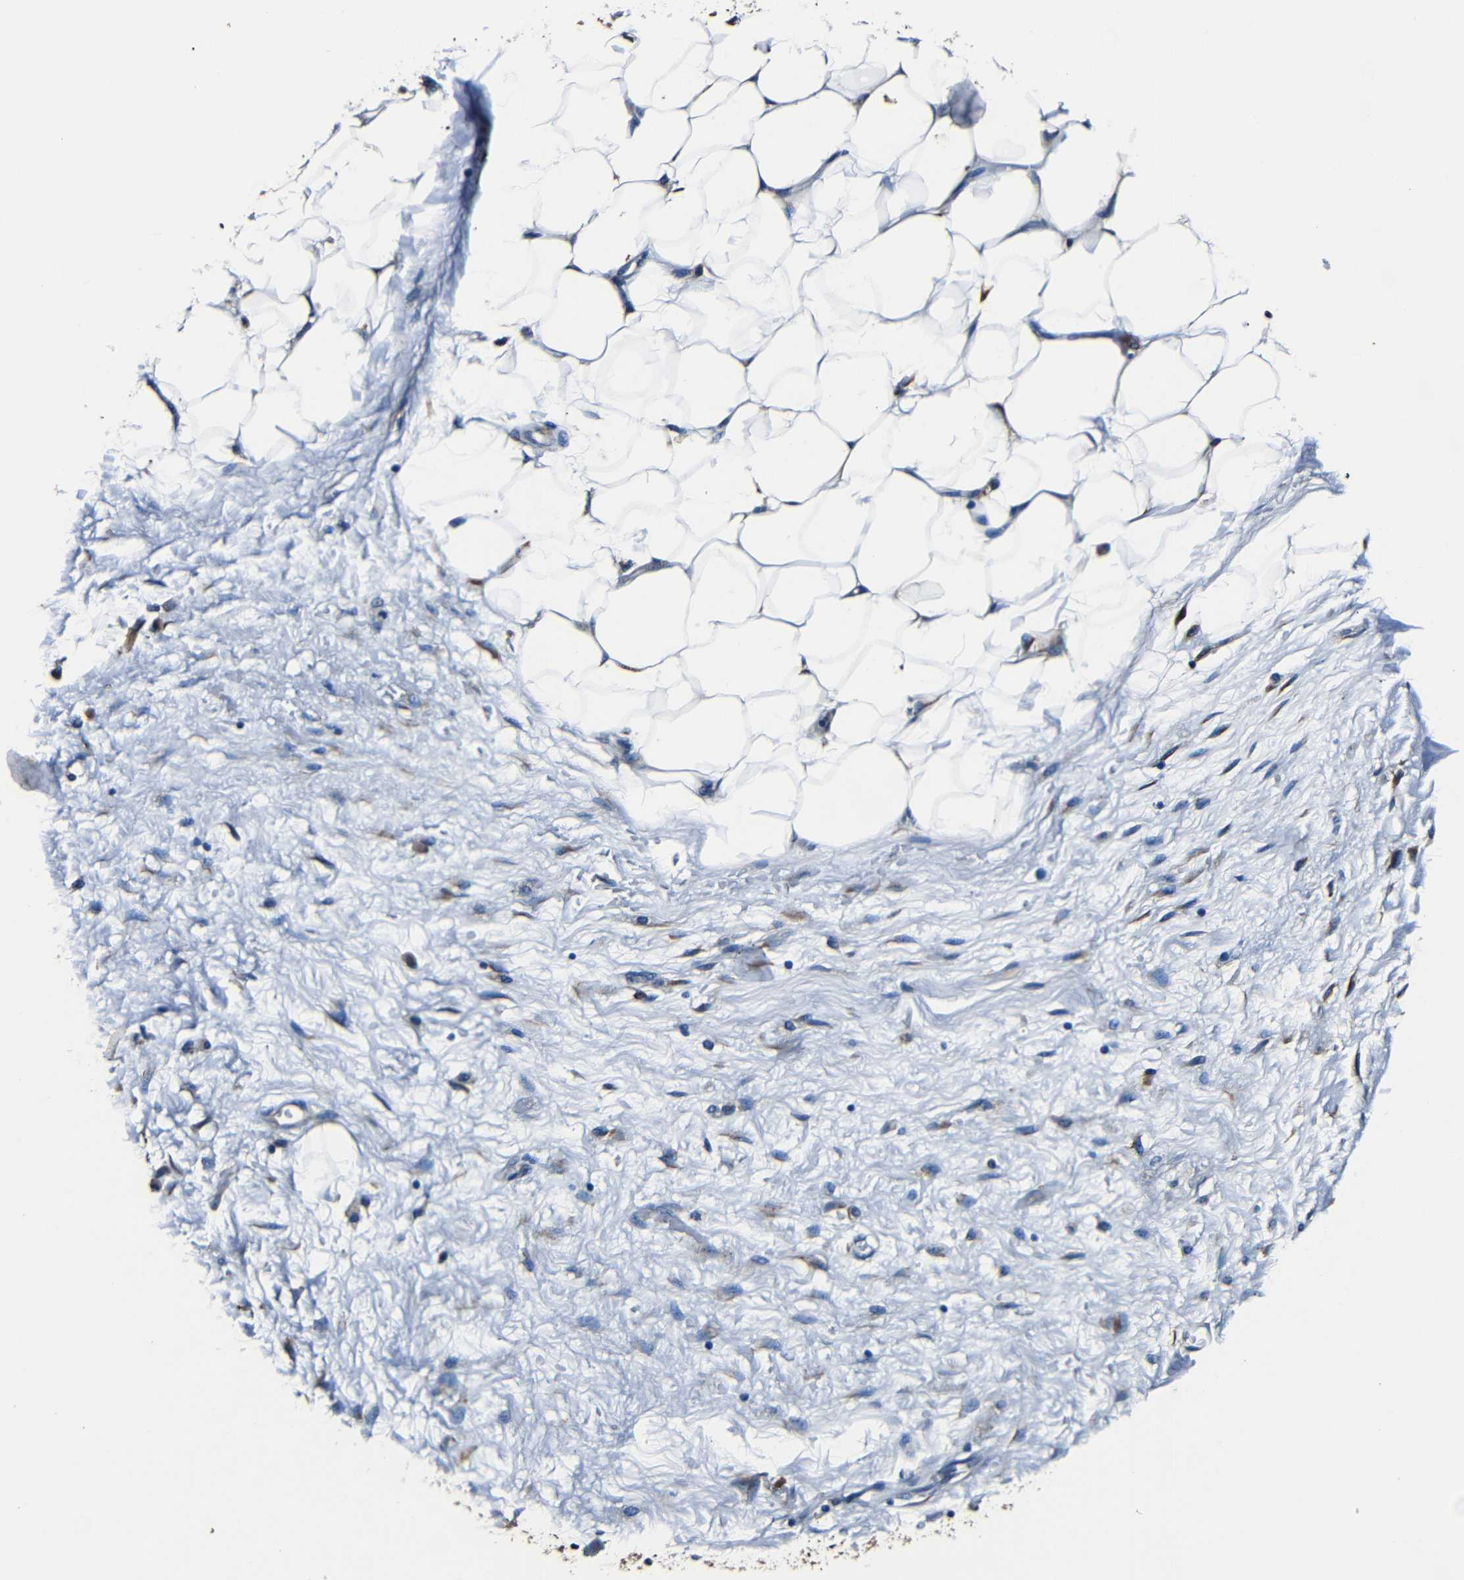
{"staining": {"intensity": "negative", "quantity": "none", "location": "none"}, "tissue": "adipose tissue", "cell_type": "Adipocytes", "image_type": "normal", "snomed": [{"axis": "morphology", "description": "Normal tissue, NOS"}, {"axis": "morphology", "description": "Urothelial carcinoma, High grade"}, {"axis": "topography", "description": "Vascular tissue"}, {"axis": "topography", "description": "Urinary bladder"}], "caption": "Immunohistochemical staining of normal adipose tissue reveals no significant staining in adipocytes. Nuclei are stained in blue.", "gene": "RRBP1", "patient": {"sex": "female", "age": 56}}